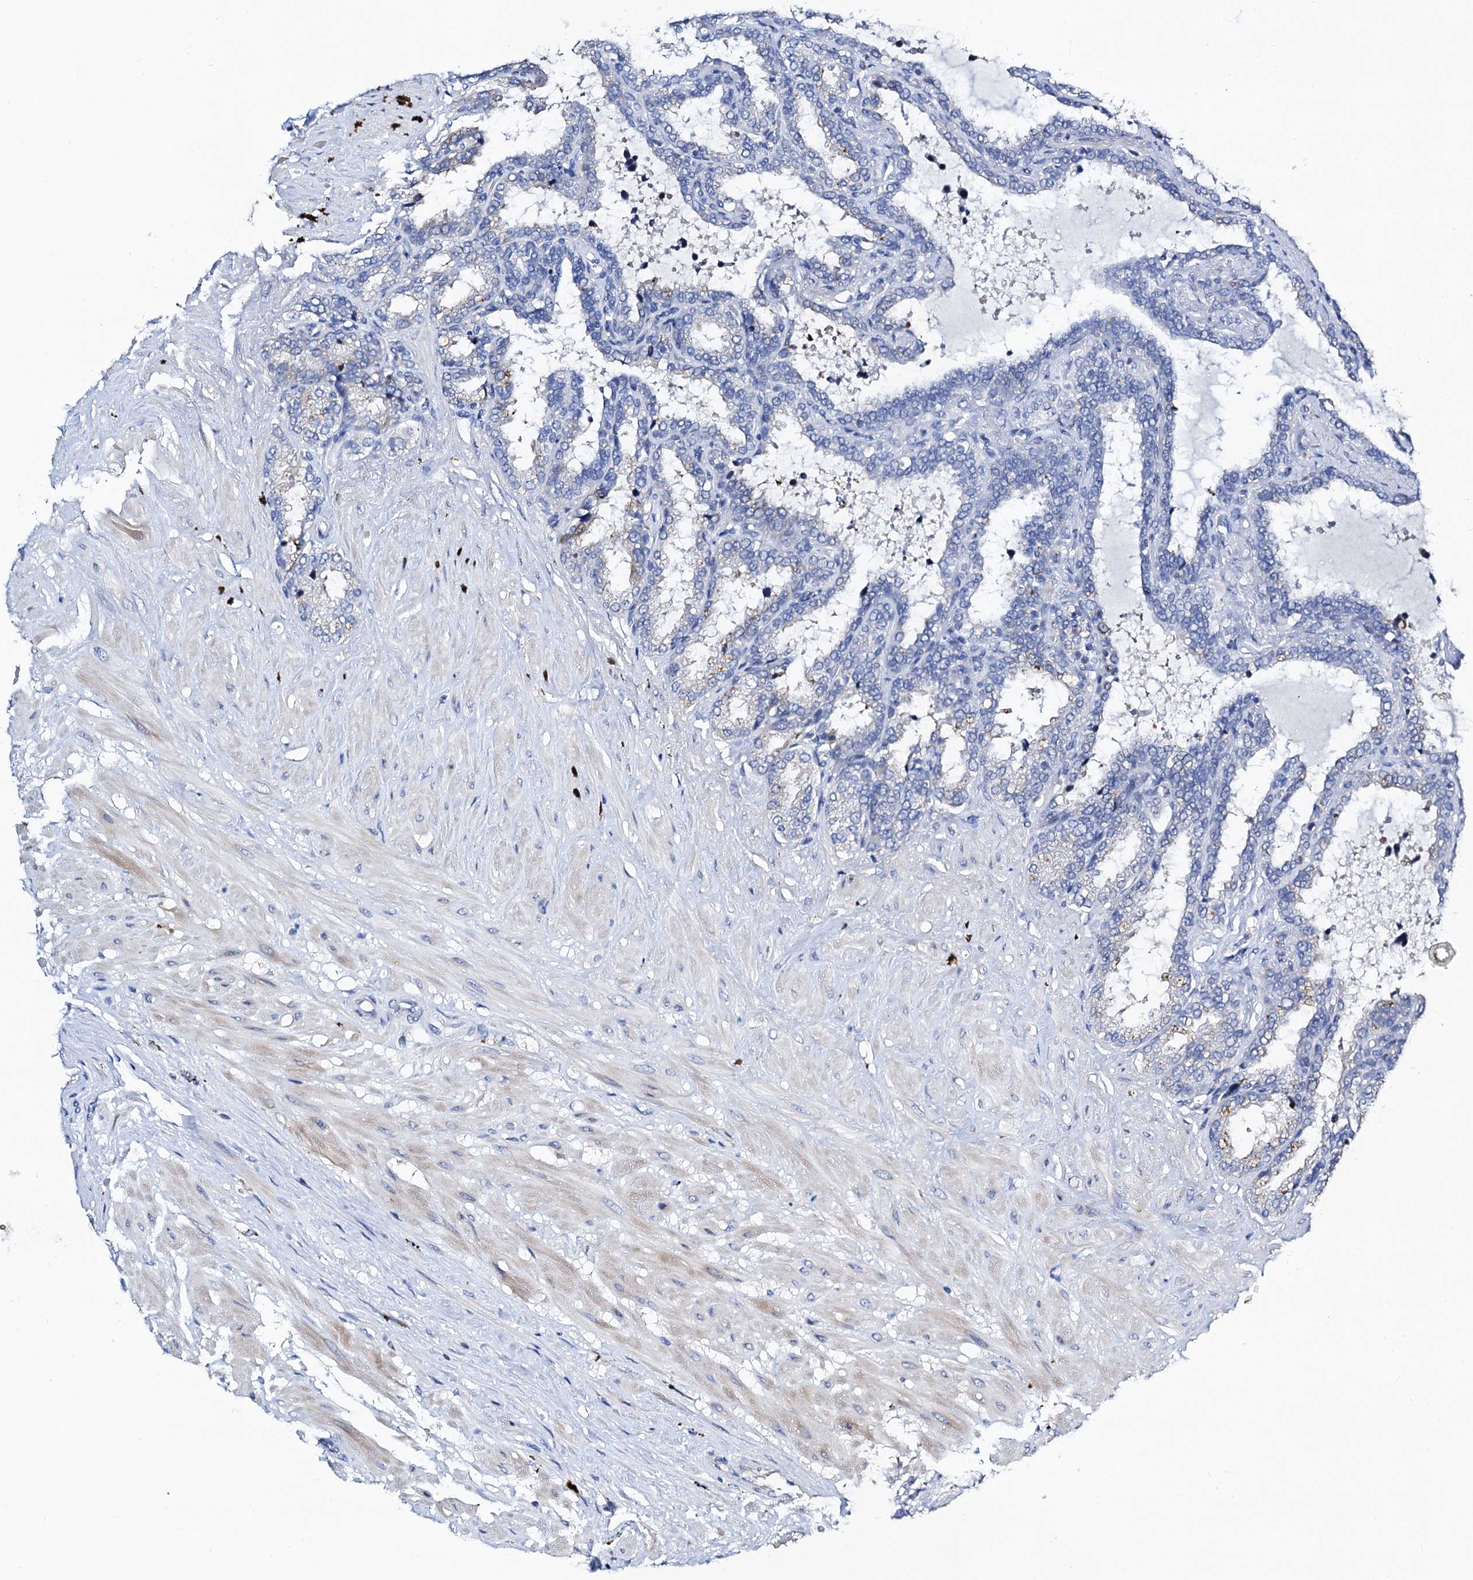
{"staining": {"intensity": "negative", "quantity": "none", "location": "none"}, "tissue": "seminal vesicle", "cell_type": "Glandular cells", "image_type": "normal", "snomed": [{"axis": "morphology", "description": "Normal tissue, NOS"}, {"axis": "topography", "description": "Seminal veicle"}], "caption": "High power microscopy micrograph of an immunohistochemistry micrograph of normal seminal vesicle, revealing no significant positivity in glandular cells. (Brightfield microscopy of DAB (3,3'-diaminobenzidine) immunohistochemistry (IHC) at high magnification).", "gene": "FREM3", "patient": {"sex": "male", "age": 46}}